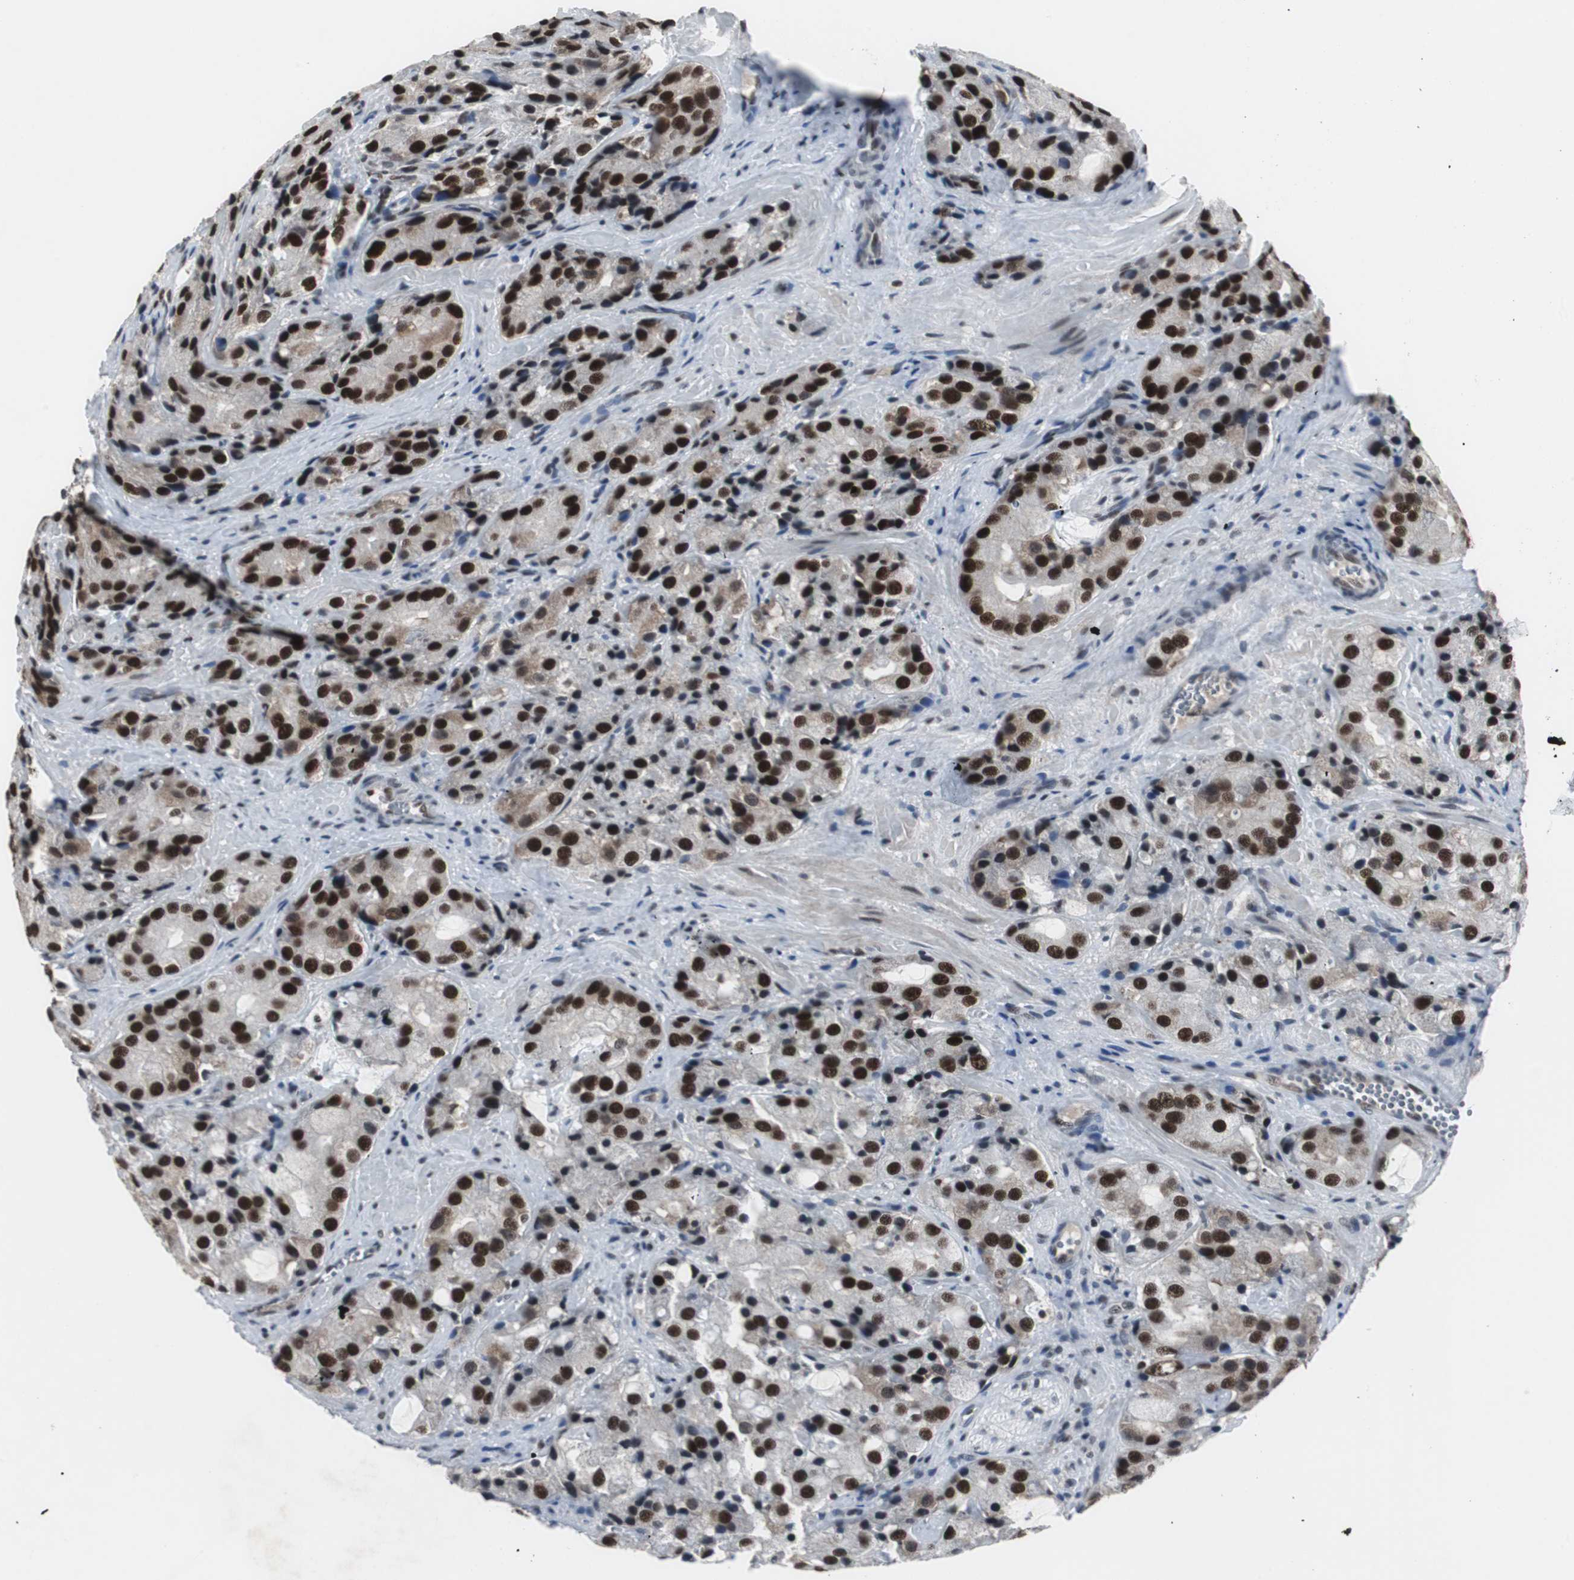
{"staining": {"intensity": "strong", "quantity": ">75%", "location": "nuclear"}, "tissue": "prostate cancer", "cell_type": "Tumor cells", "image_type": "cancer", "snomed": [{"axis": "morphology", "description": "Adenocarcinoma, High grade"}, {"axis": "topography", "description": "Prostate"}], "caption": "Tumor cells display high levels of strong nuclear positivity in about >75% of cells in human prostate cancer (adenocarcinoma (high-grade)).", "gene": "RAD9A", "patient": {"sex": "male", "age": 70}}